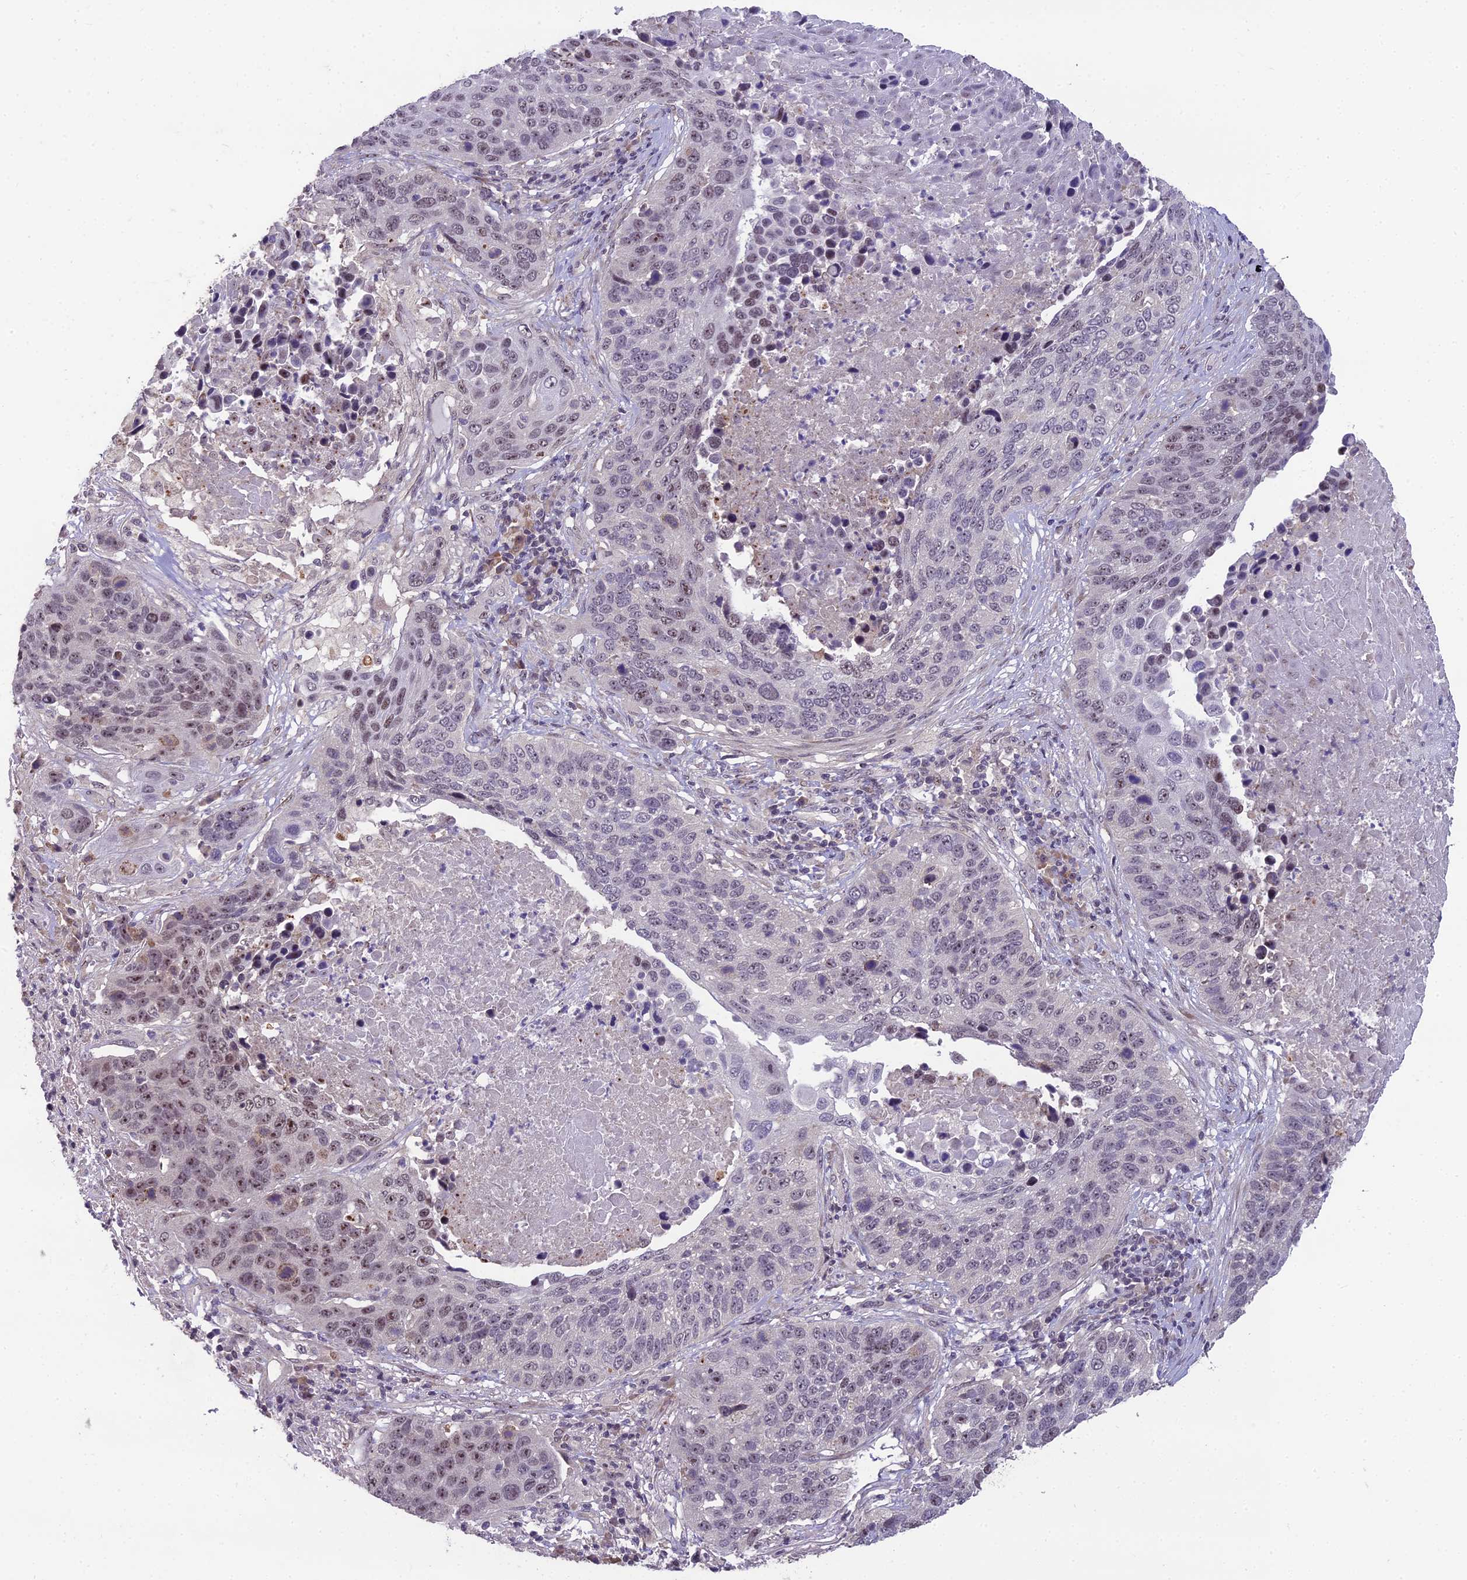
{"staining": {"intensity": "moderate", "quantity": "<25%", "location": "nuclear"}, "tissue": "lung cancer", "cell_type": "Tumor cells", "image_type": "cancer", "snomed": [{"axis": "morphology", "description": "Normal tissue, NOS"}, {"axis": "morphology", "description": "Squamous cell carcinoma, NOS"}, {"axis": "topography", "description": "Lymph node"}, {"axis": "topography", "description": "Lung"}], "caption": "Lung squamous cell carcinoma stained with a brown dye reveals moderate nuclear positive staining in approximately <25% of tumor cells.", "gene": "ZNF333", "patient": {"sex": "male", "age": 66}}